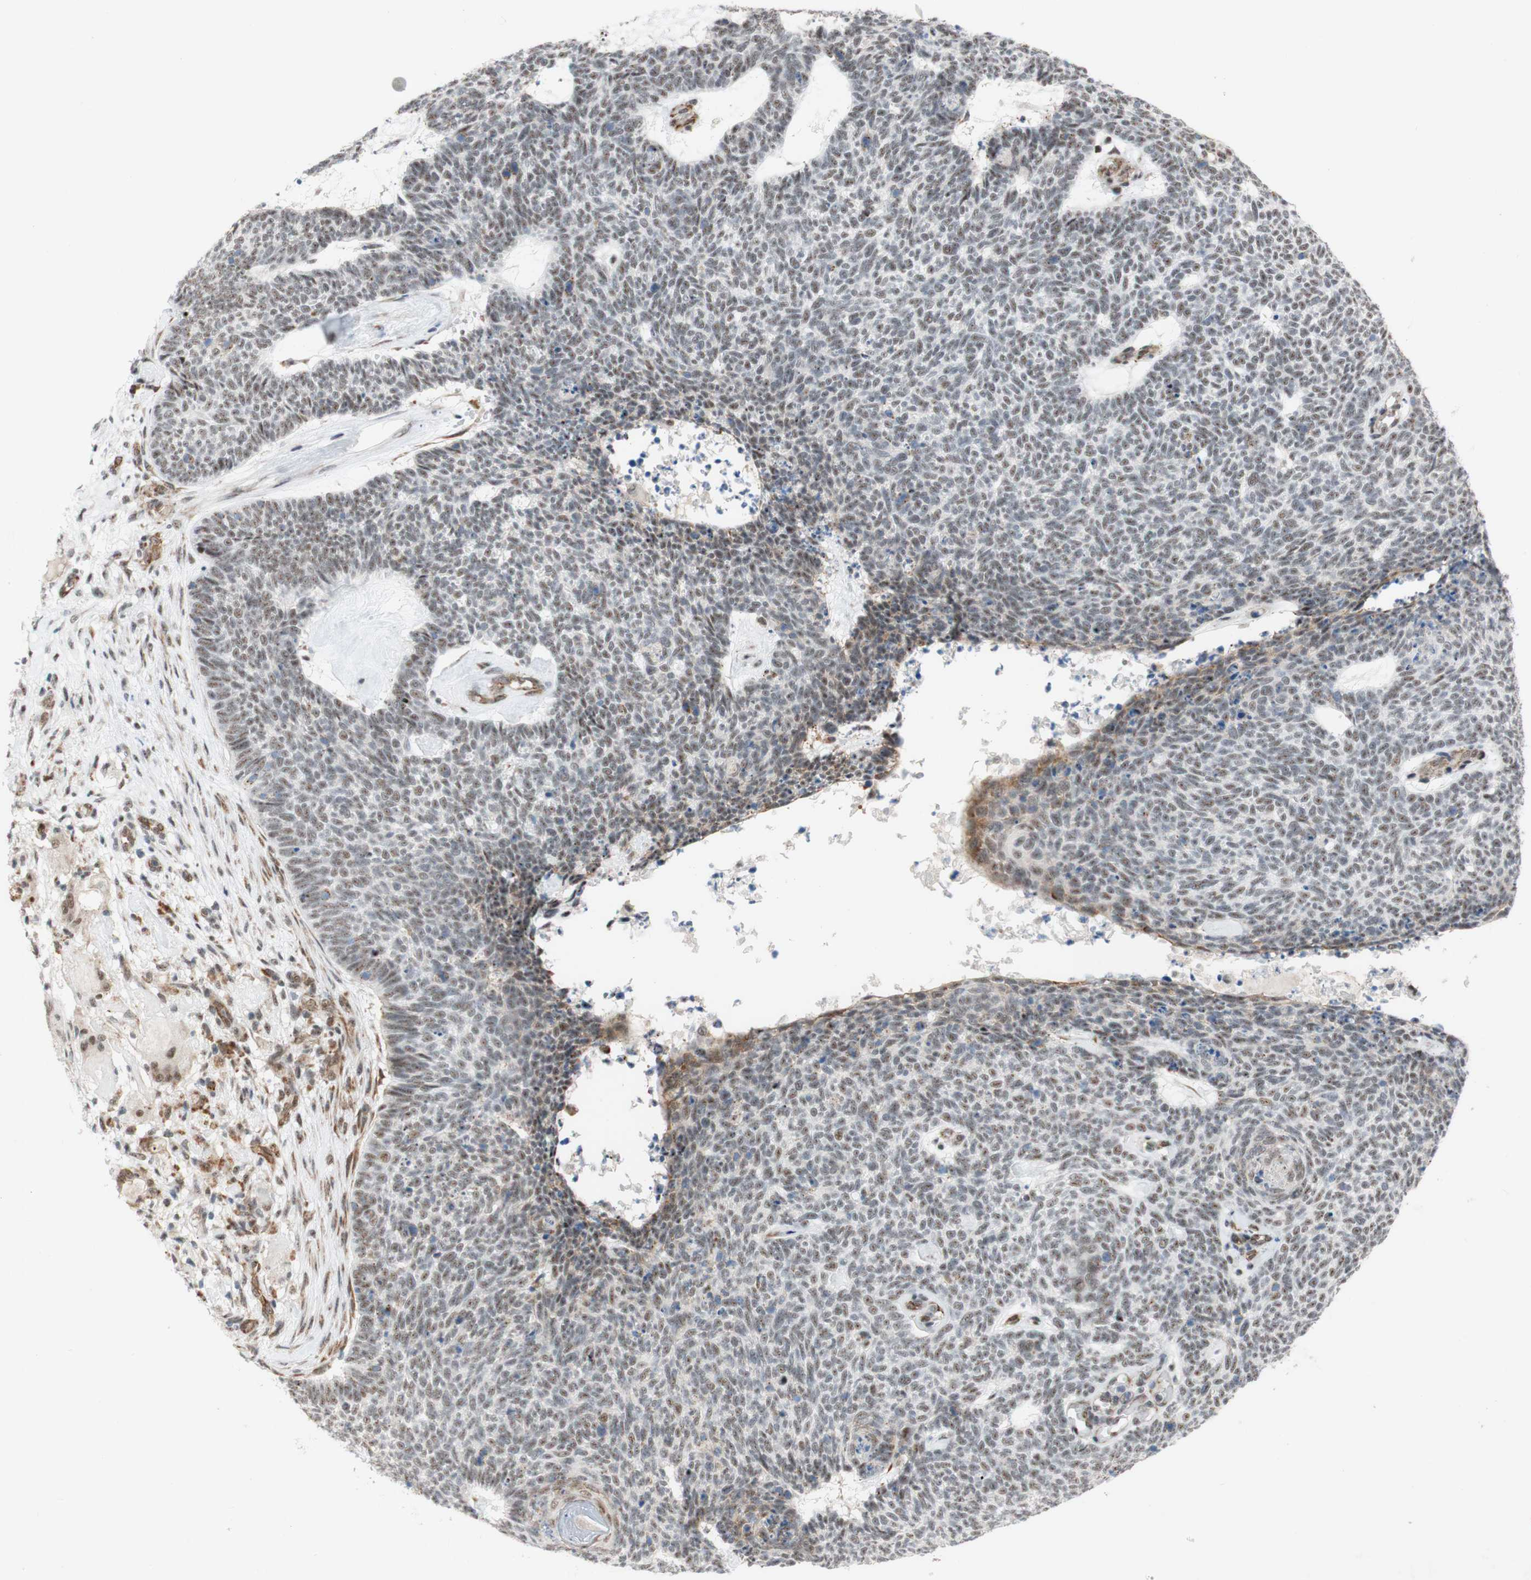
{"staining": {"intensity": "weak", "quantity": "<25%", "location": "nuclear"}, "tissue": "skin cancer", "cell_type": "Tumor cells", "image_type": "cancer", "snomed": [{"axis": "morphology", "description": "Basal cell carcinoma"}, {"axis": "topography", "description": "Skin"}], "caption": "Histopathology image shows no significant protein positivity in tumor cells of basal cell carcinoma (skin). (Brightfield microscopy of DAB (3,3'-diaminobenzidine) immunohistochemistry at high magnification).", "gene": "SAP18", "patient": {"sex": "female", "age": 84}}